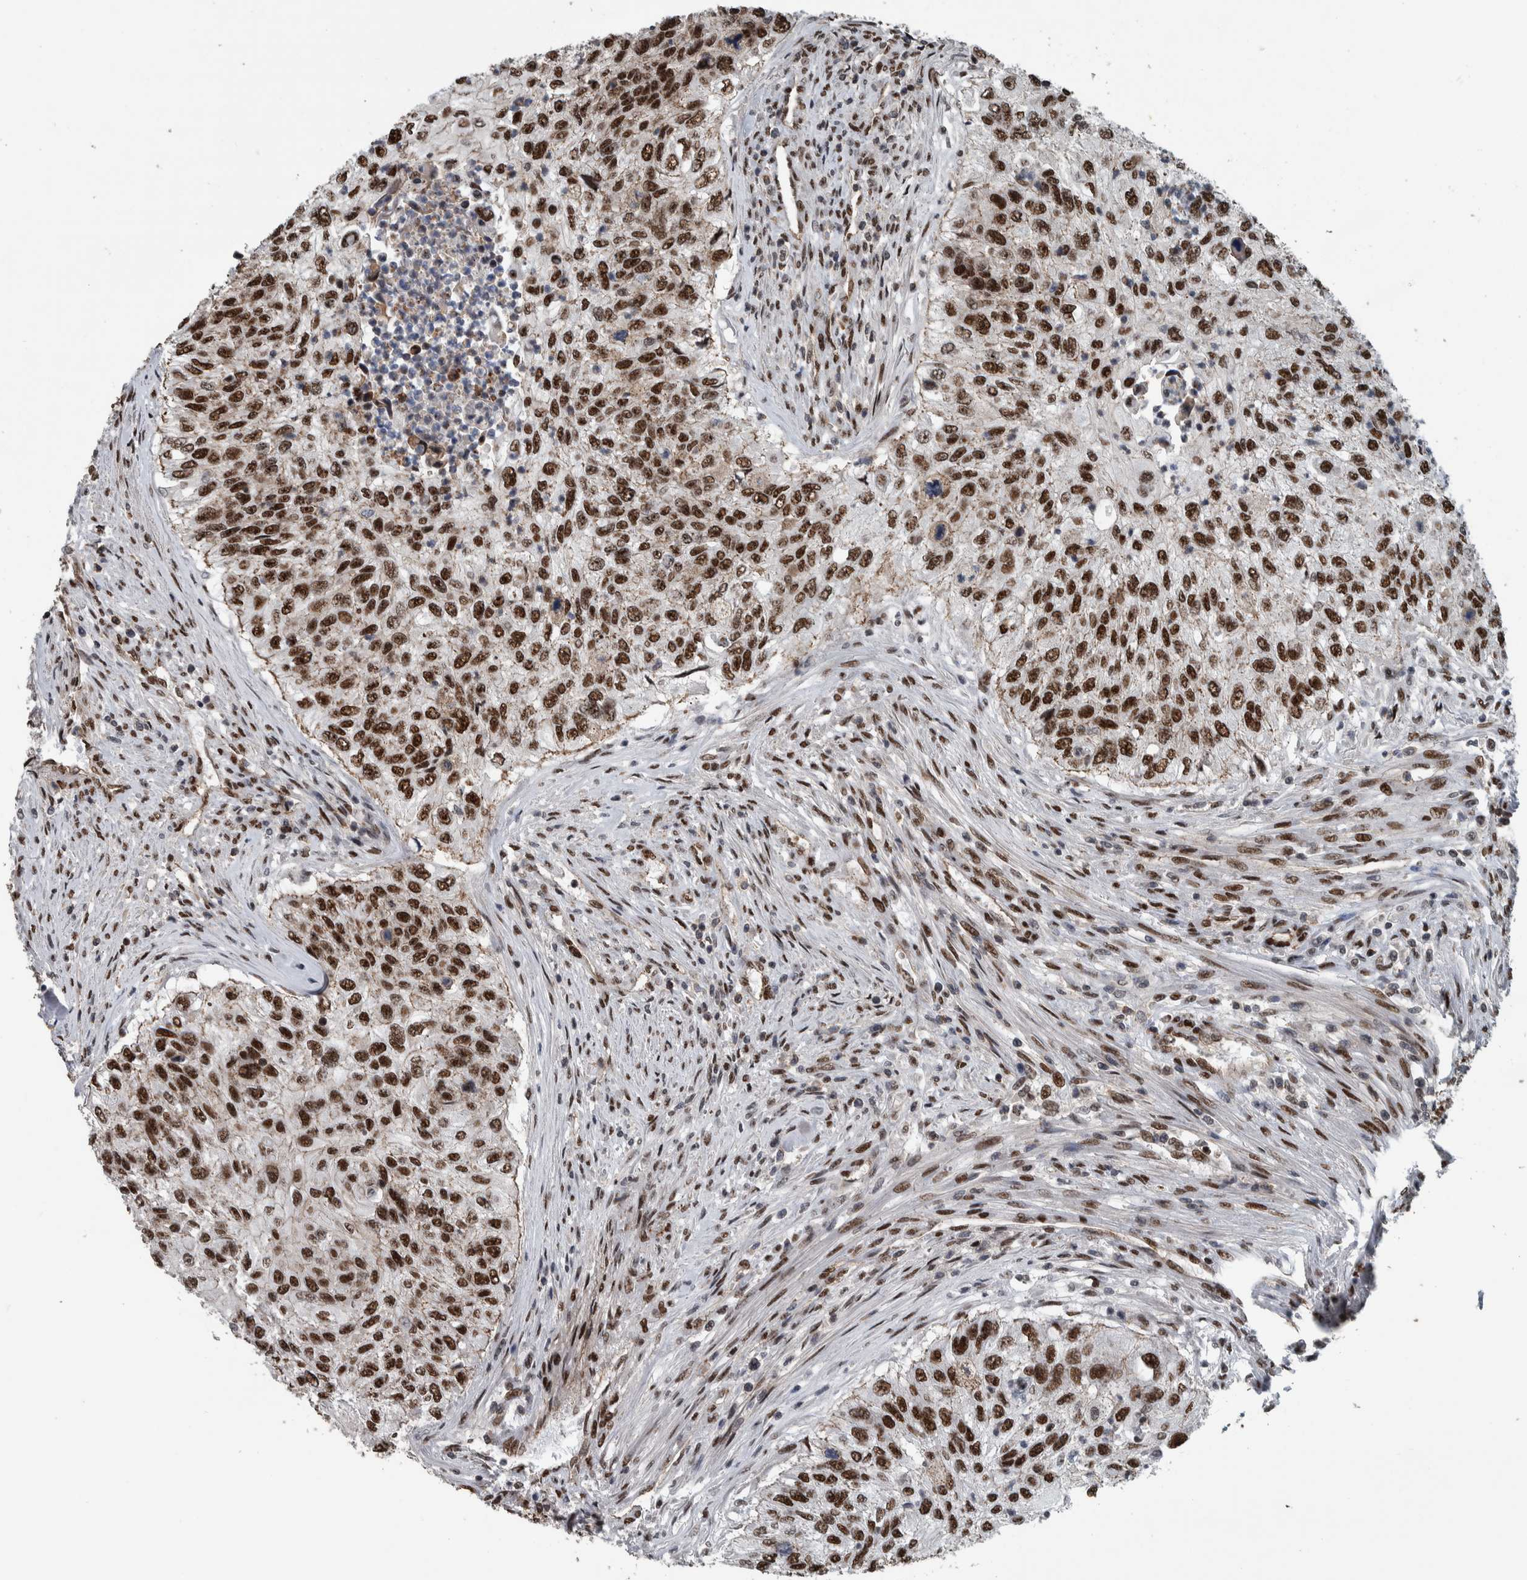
{"staining": {"intensity": "strong", "quantity": ">75%", "location": "nuclear"}, "tissue": "urothelial cancer", "cell_type": "Tumor cells", "image_type": "cancer", "snomed": [{"axis": "morphology", "description": "Urothelial carcinoma, High grade"}, {"axis": "topography", "description": "Urinary bladder"}], "caption": "Immunohistochemical staining of urothelial cancer demonstrates high levels of strong nuclear staining in approximately >75% of tumor cells. (Stains: DAB (3,3'-diaminobenzidine) in brown, nuclei in blue, Microscopy: brightfield microscopy at high magnification).", "gene": "FAM135B", "patient": {"sex": "female", "age": 60}}